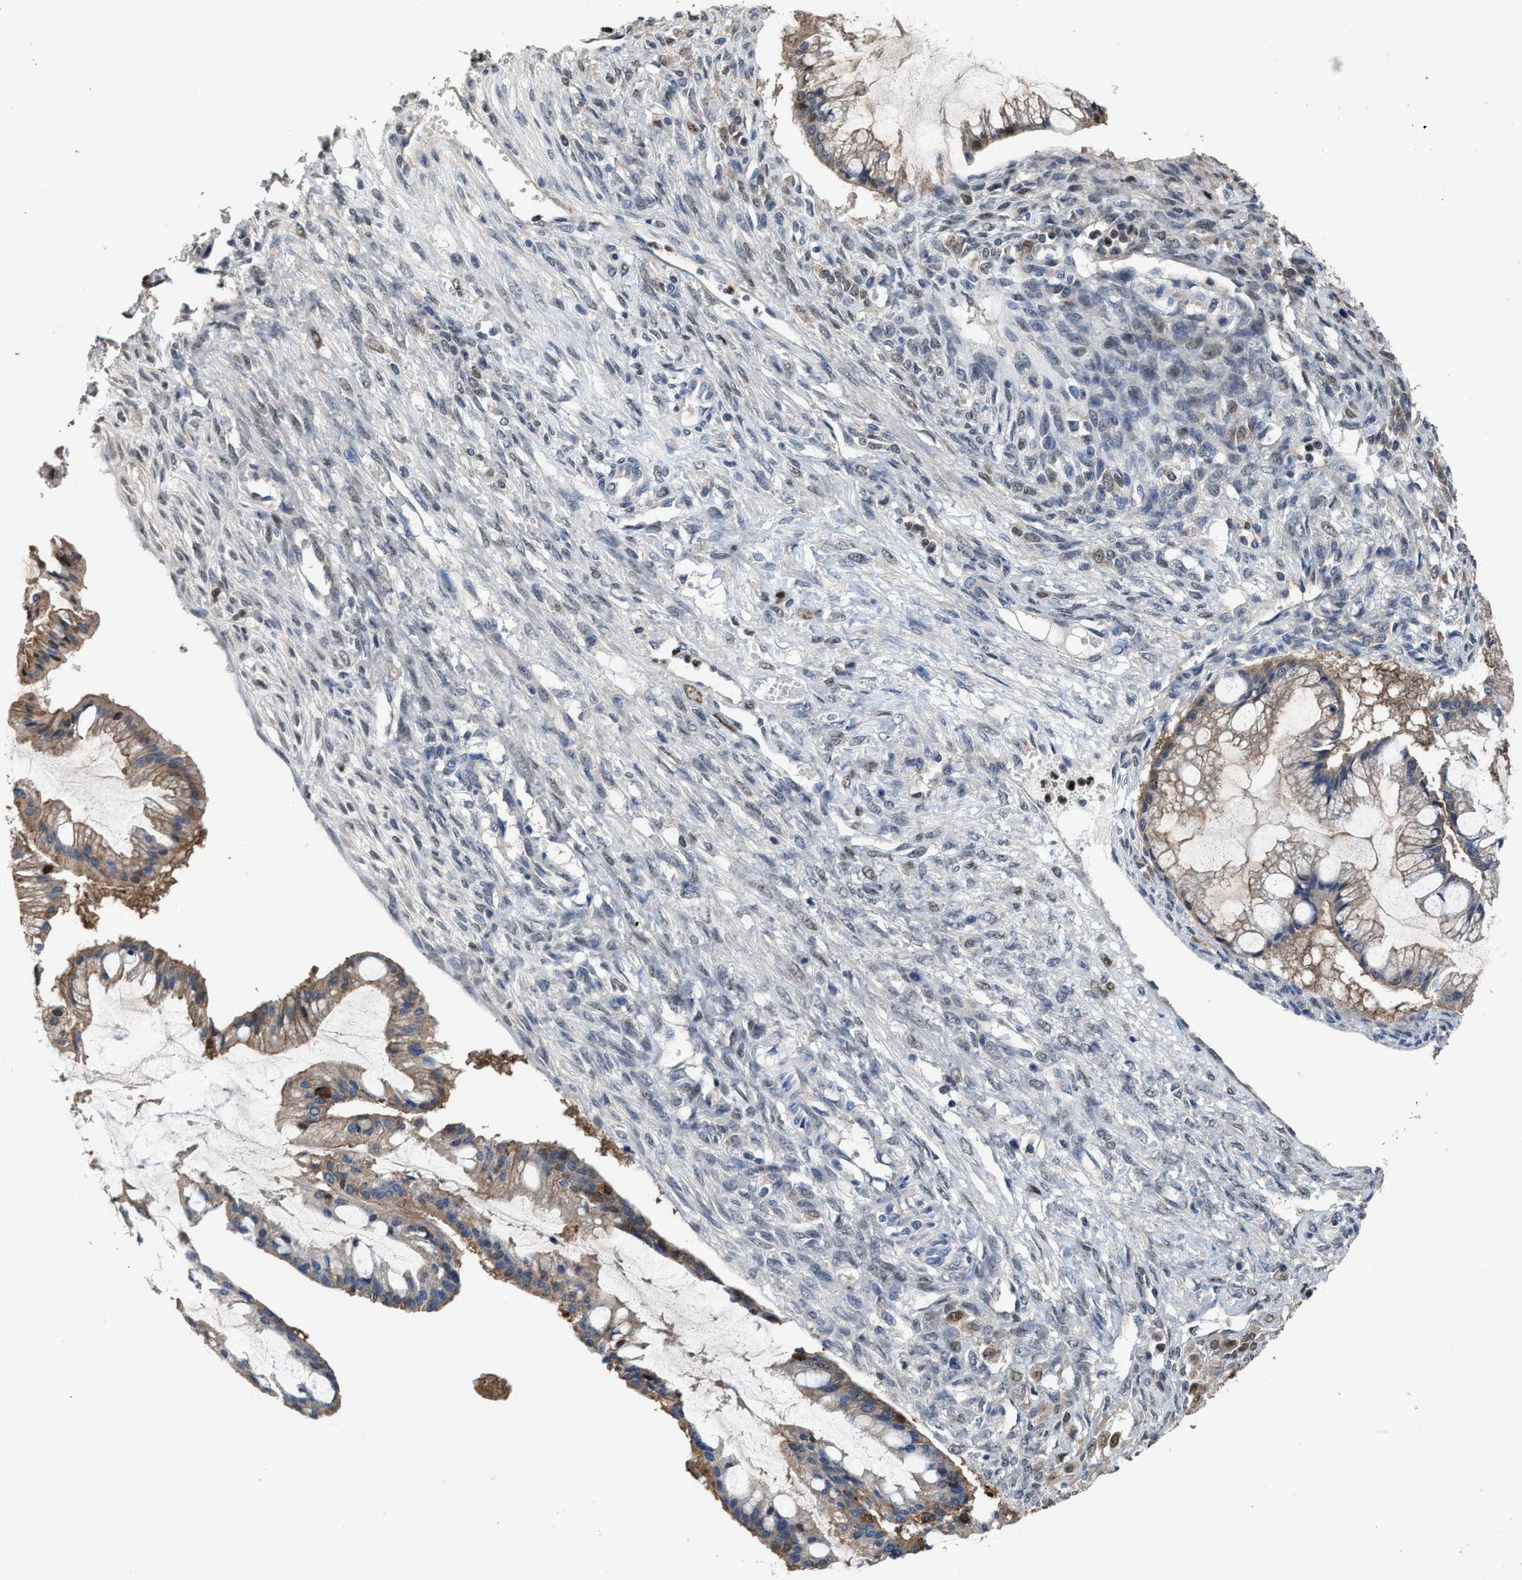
{"staining": {"intensity": "moderate", "quantity": ">75%", "location": "cytoplasmic/membranous,nuclear"}, "tissue": "ovarian cancer", "cell_type": "Tumor cells", "image_type": "cancer", "snomed": [{"axis": "morphology", "description": "Cystadenocarcinoma, mucinous, NOS"}, {"axis": "topography", "description": "Ovary"}], "caption": "Mucinous cystadenocarcinoma (ovarian) was stained to show a protein in brown. There is medium levels of moderate cytoplasmic/membranous and nuclear expression in about >75% of tumor cells.", "gene": "ZNF20", "patient": {"sex": "female", "age": 73}}